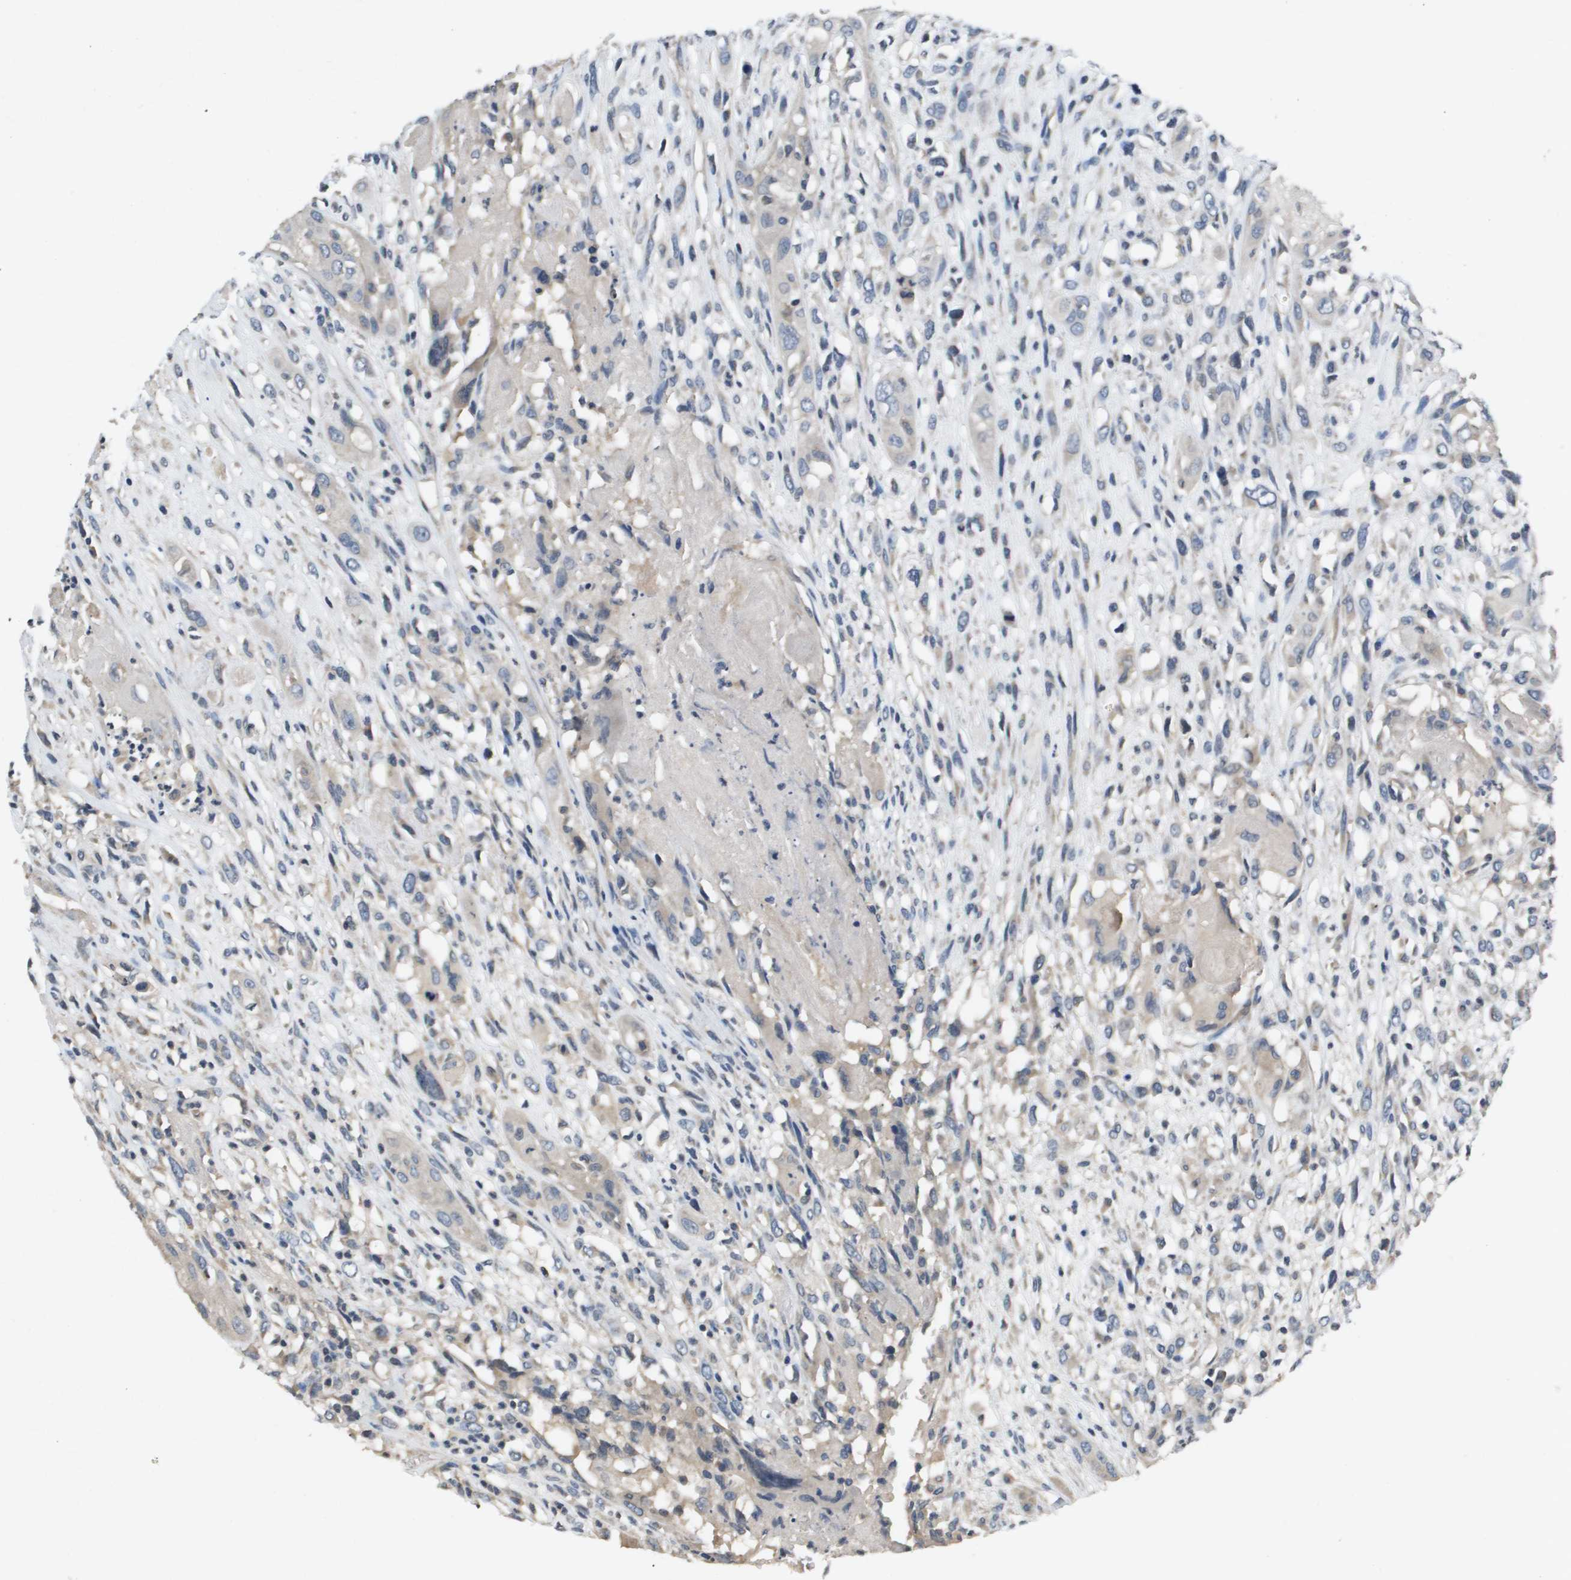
{"staining": {"intensity": "weak", "quantity": "<25%", "location": "cytoplasmic/membranous"}, "tissue": "head and neck cancer", "cell_type": "Tumor cells", "image_type": "cancer", "snomed": [{"axis": "morphology", "description": "Necrosis, NOS"}, {"axis": "morphology", "description": "Neoplasm, malignant, NOS"}, {"axis": "topography", "description": "Salivary gland"}, {"axis": "topography", "description": "Head-Neck"}], "caption": "A histopathology image of head and neck cancer stained for a protein demonstrates no brown staining in tumor cells.", "gene": "CAPN11", "patient": {"sex": "male", "age": 43}}